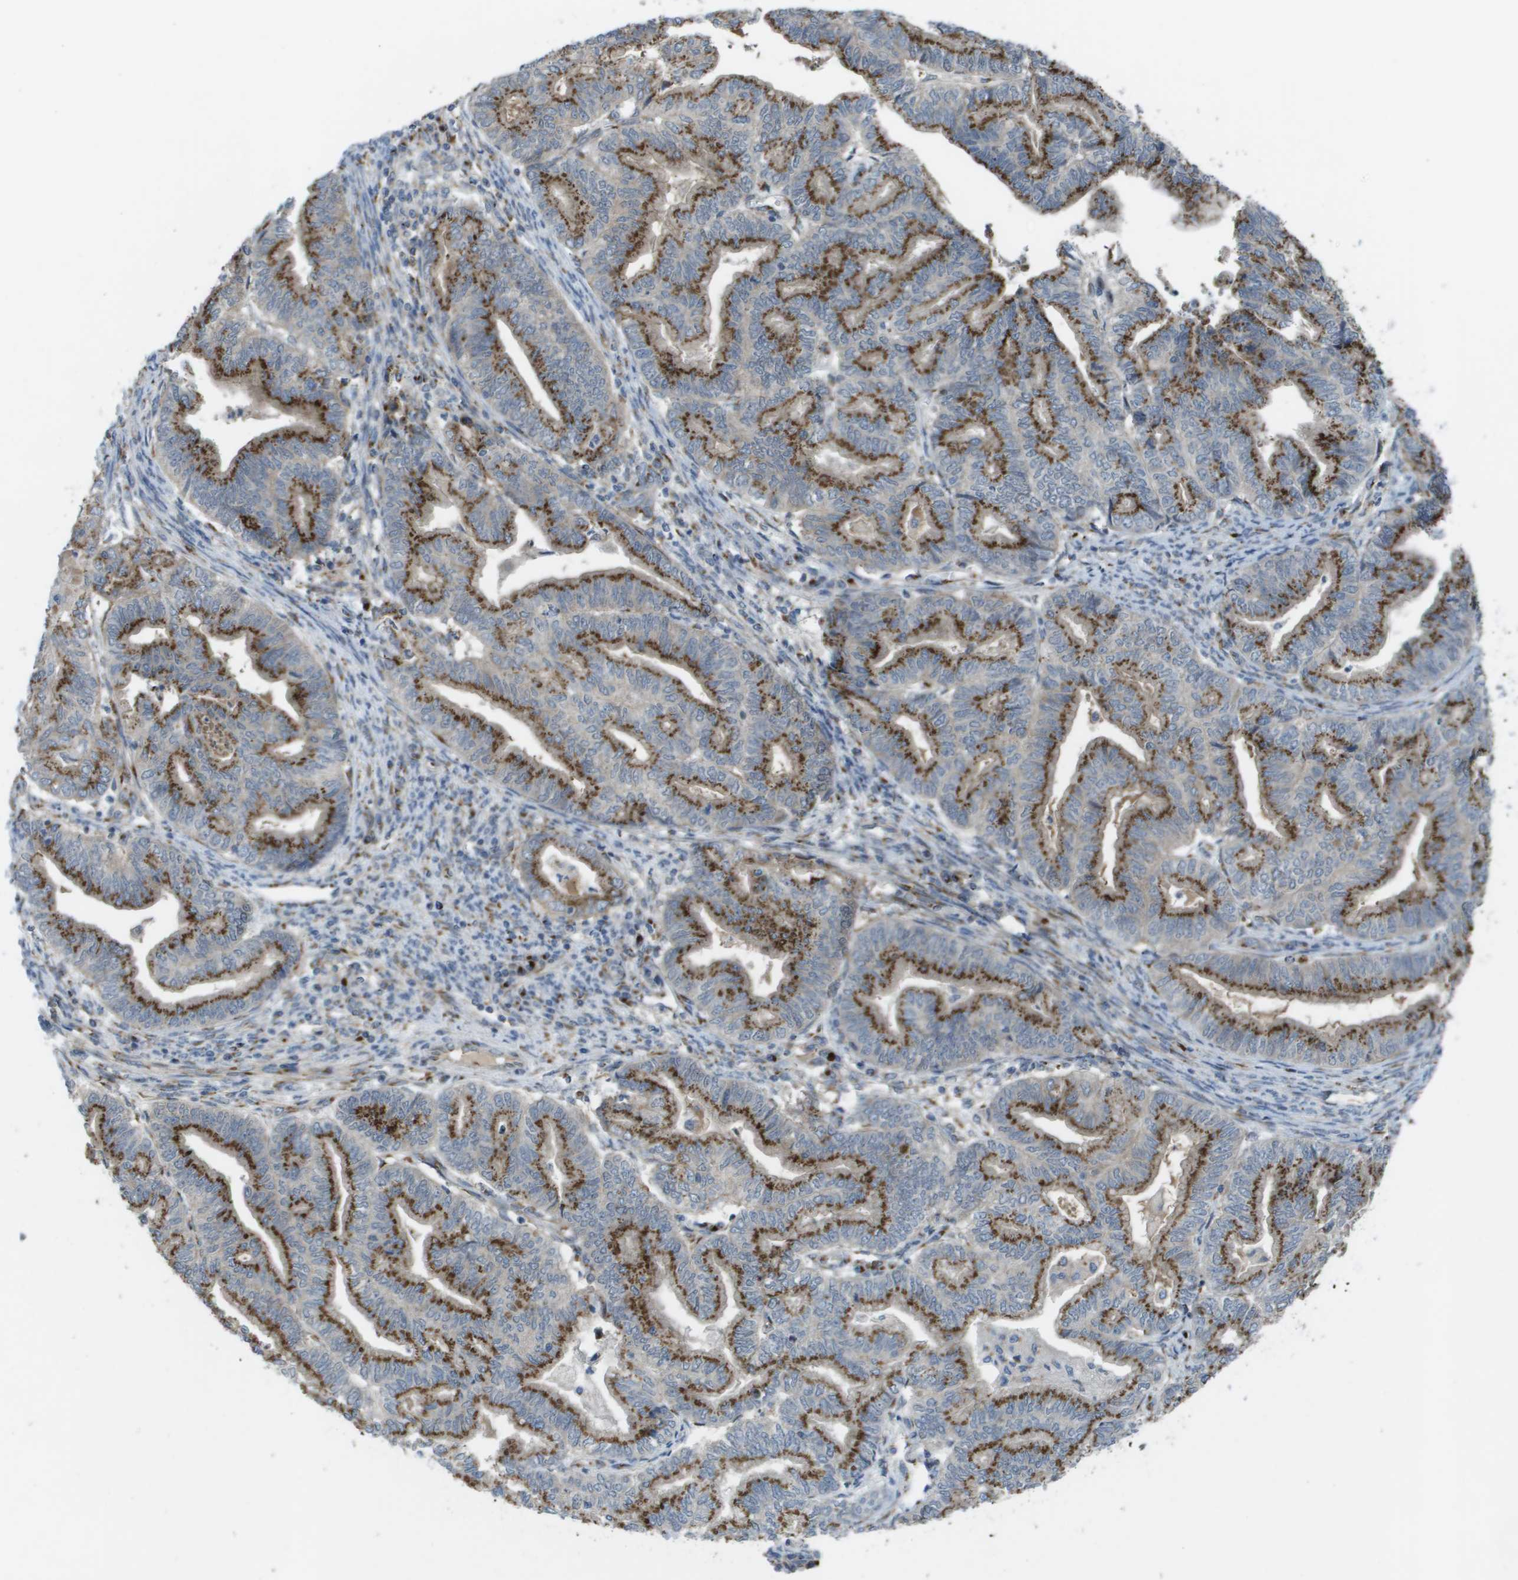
{"staining": {"intensity": "strong", "quantity": ">75%", "location": "cytoplasmic/membranous"}, "tissue": "endometrial cancer", "cell_type": "Tumor cells", "image_type": "cancer", "snomed": [{"axis": "morphology", "description": "Adenocarcinoma, NOS"}, {"axis": "topography", "description": "Endometrium"}], "caption": "Endometrial adenocarcinoma stained with a protein marker exhibits strong staining in tumor cells.", "gene": "QSOX2", "patient": {"sex": "female", "age": 79}}